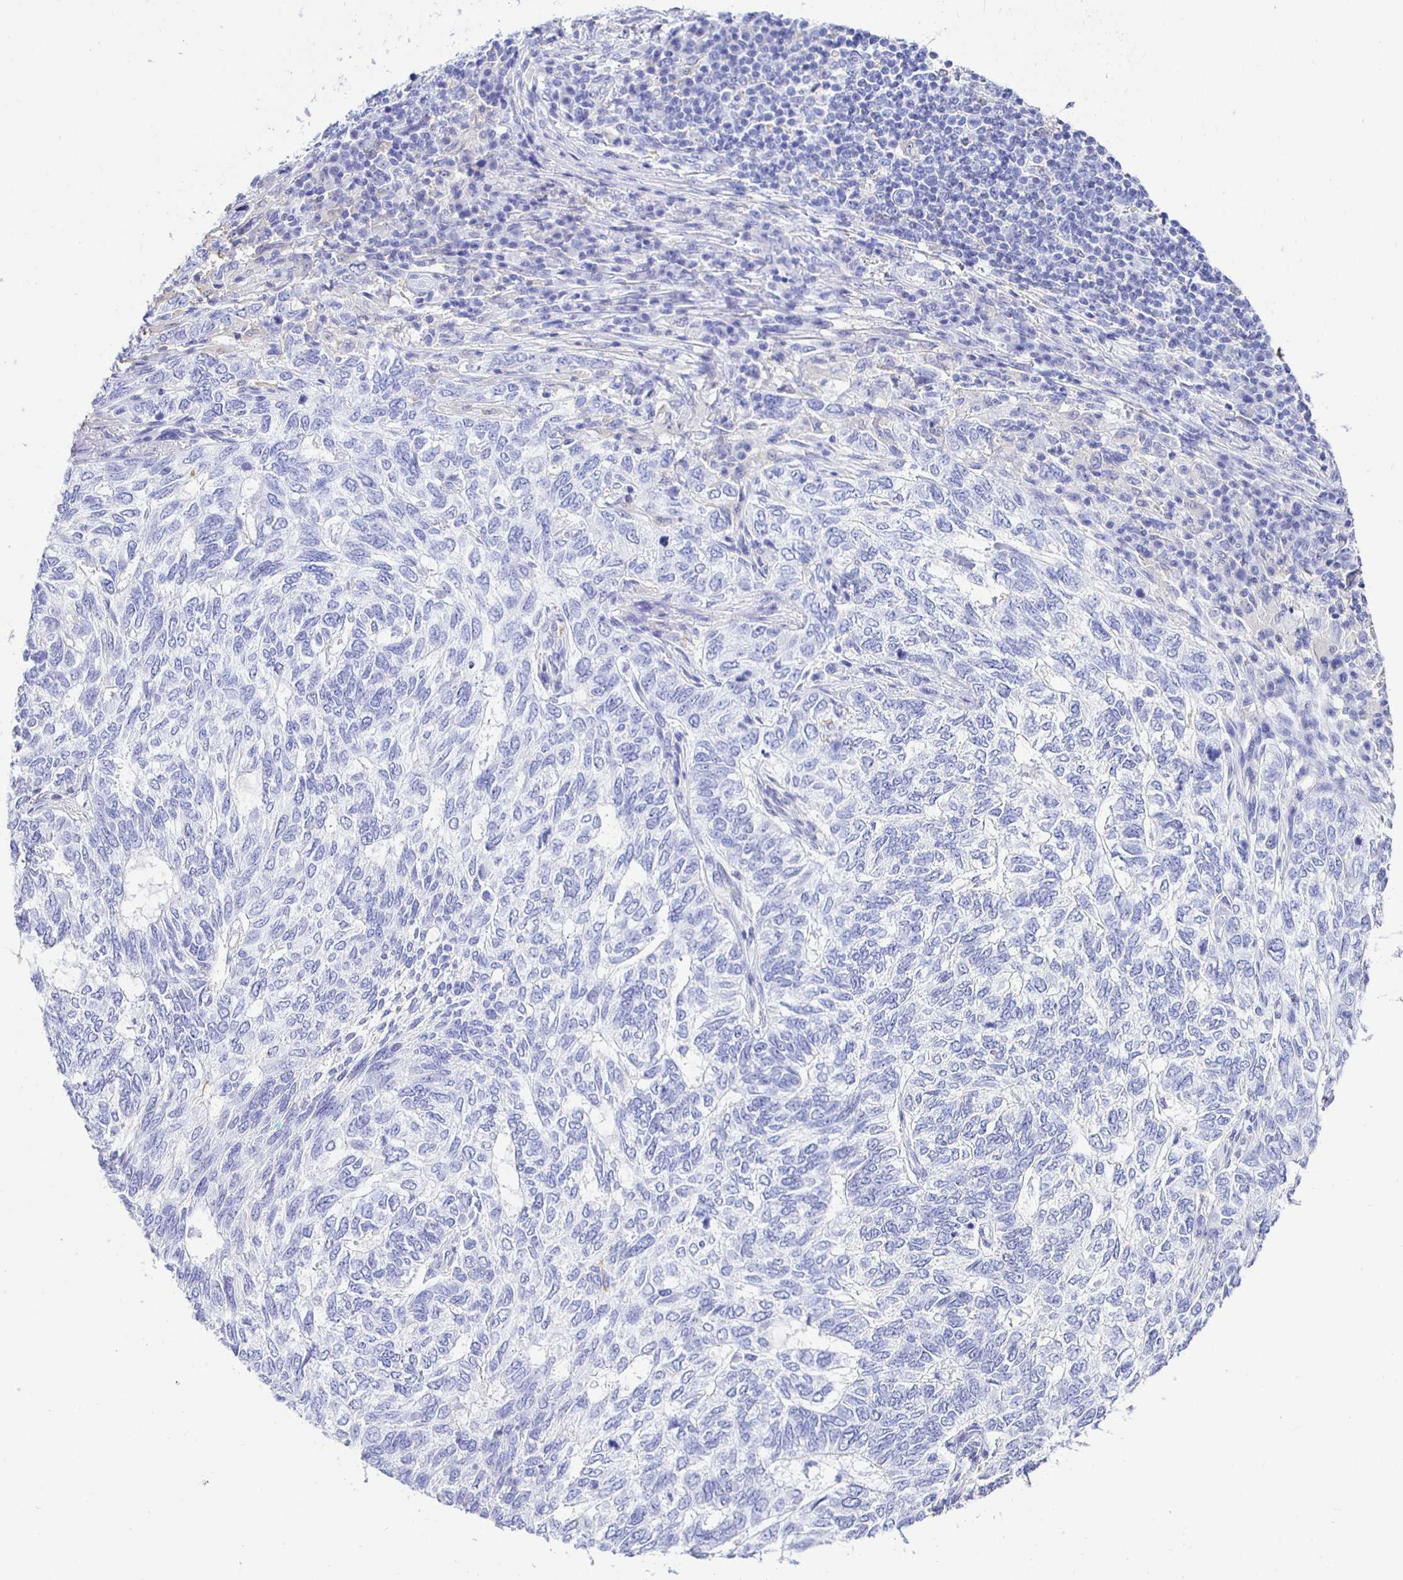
{"staining": {"intensity": "negative", "quantity": "none", "location": "none"}, "tissue": "skin cancer", "cell_type": "Tumor cells", "image_type": "cancer", "snomed": [{"axis": "morphology", "description": "Basal cell carcinoma"}, {"axis": "topography", "description": "Skin"}], "caption": "Micrograph shows no protein positivity in tumor cells of skin cancer tissue.", "gene": "UMOD", "patient": {"sex": "female", "age": 65}}